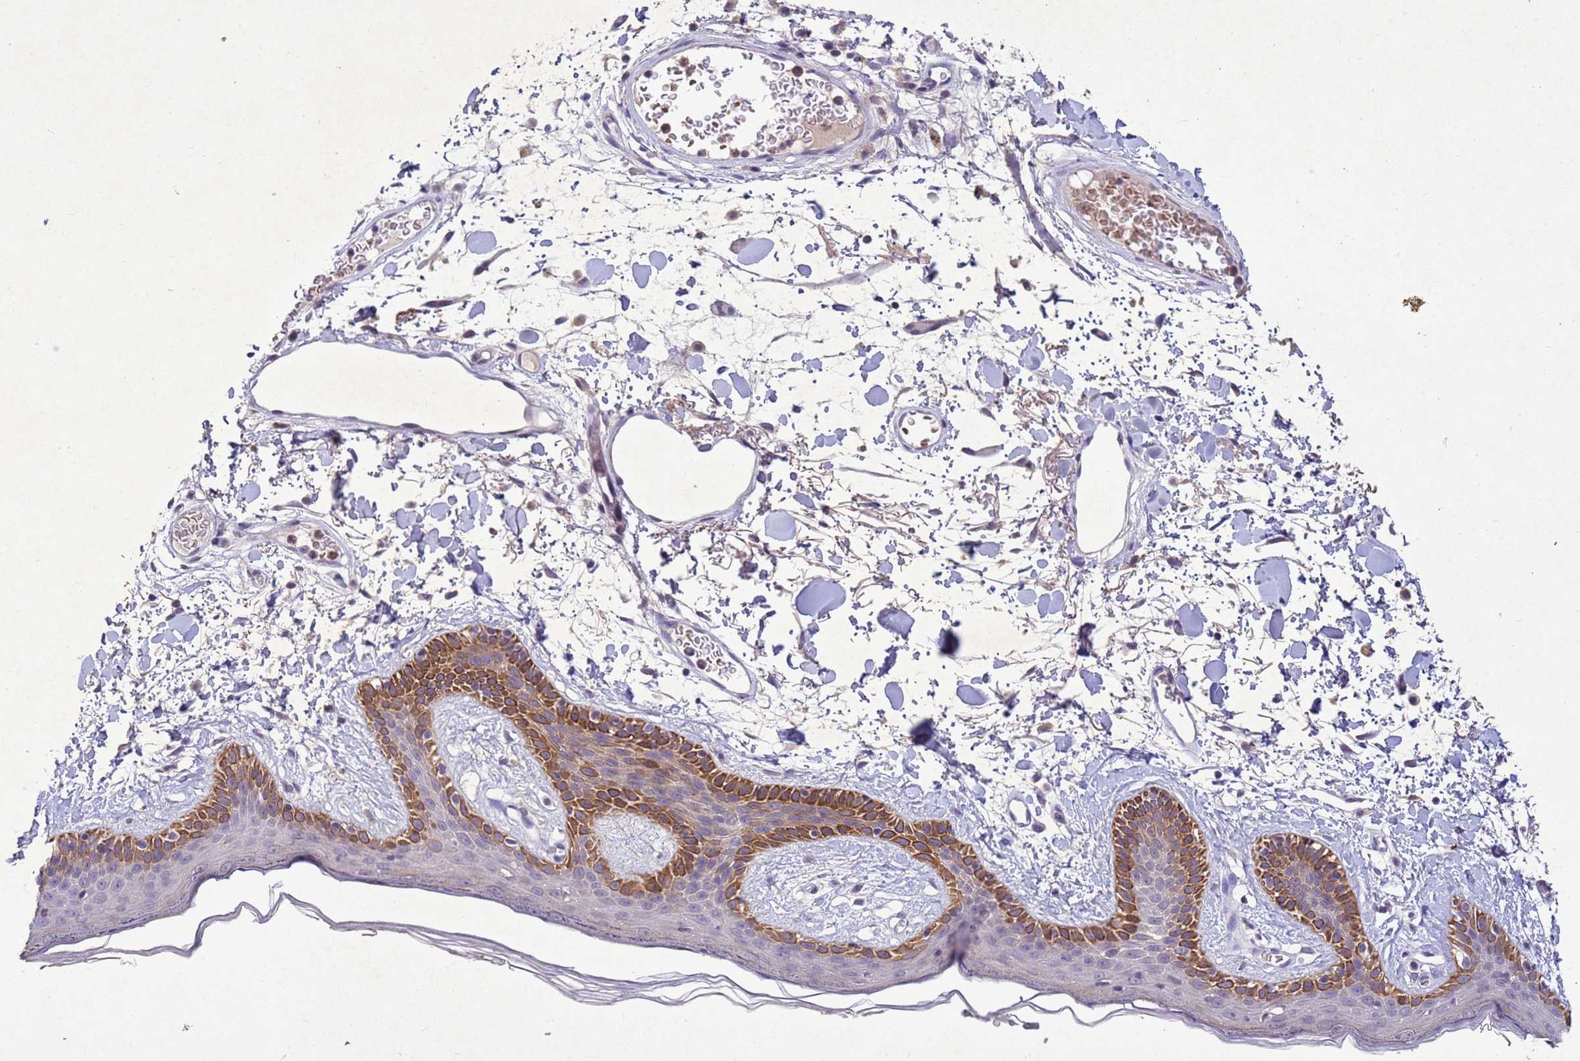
{"staining": {"intensity": "weak", "quantity": ">75%", "location": "cytoplasmic/membranous"}, "tissue": "skin", "cell_type": "Fibroblasts", "image_type": "normal", "snomed": [{"axis": "morphology", "description": "Normal tissue, NOS"}, {"axis": "topography", "description": "Skin"}], "caption": "Immunohistochemical staining of benign skin exhibits >75% levels of weak cytoplasmic/membranous protein staining in about >75% of fibroblasts.", "gene": "NLRP11", "patient": {"sex": "male", "age": 79}}